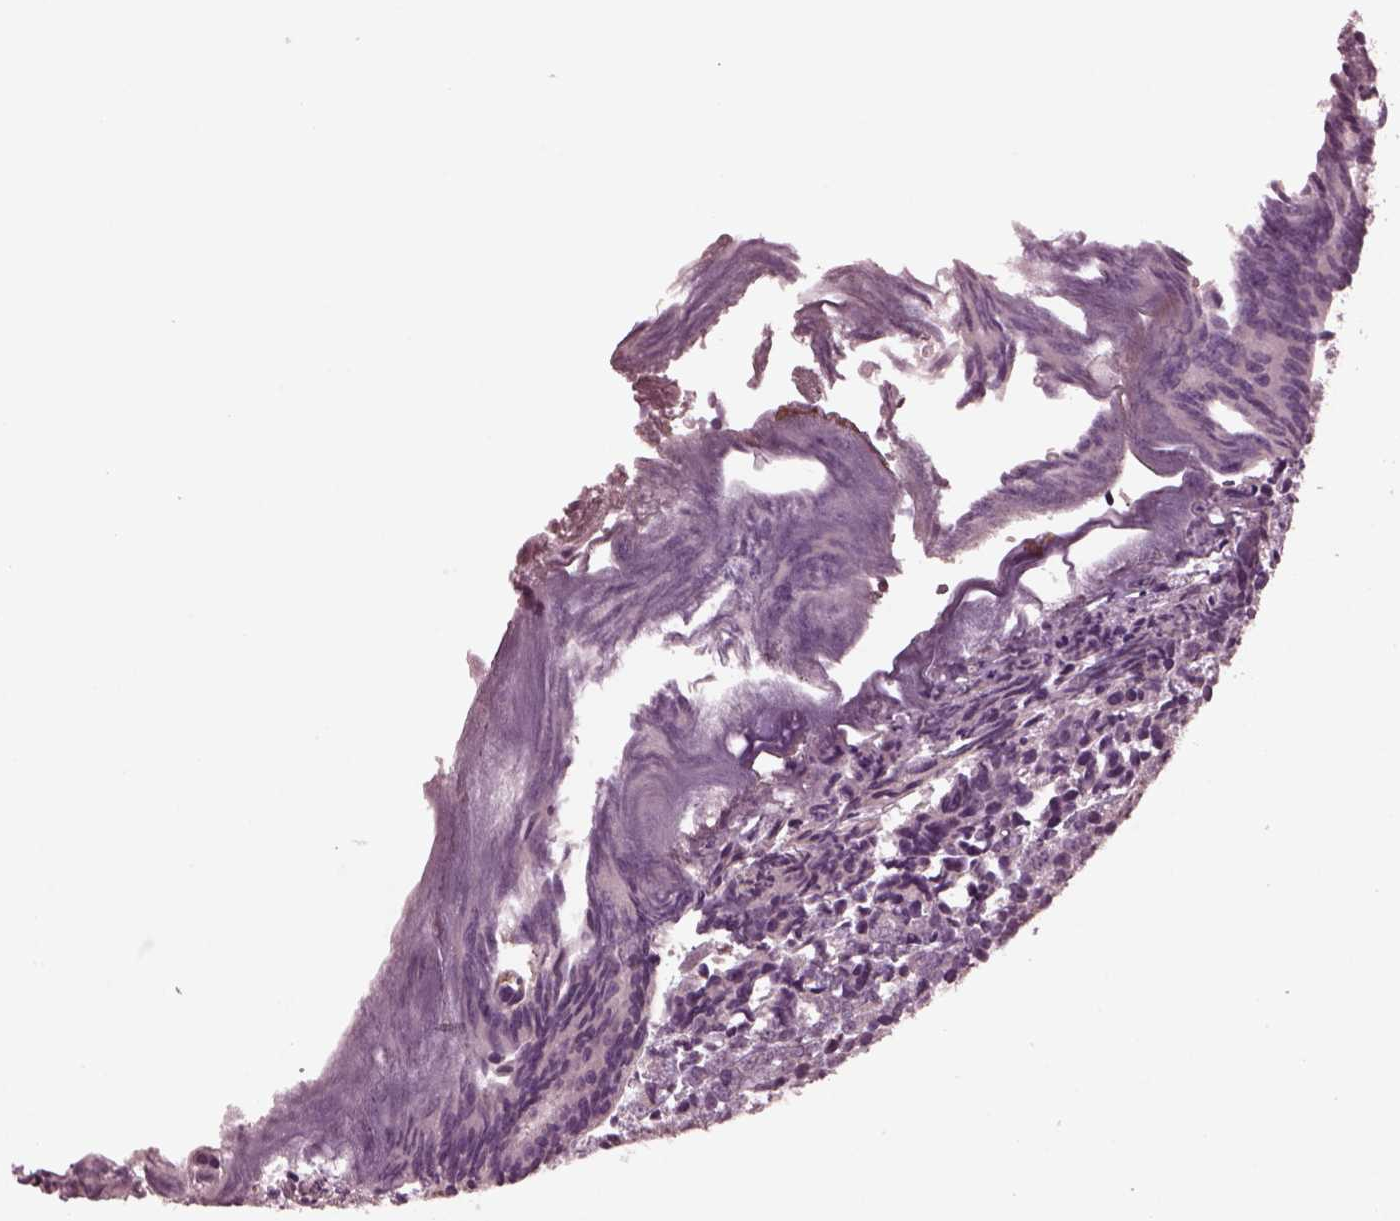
{"staining": {"intensity": "moderate", "quantity": "<25%", "location": "nuclear"}, "tissue": "prostate cancer", "cell_type": "Tumor cells", "image_type": "cancer", "snomed": [{"axis": "morphology", "description": "Adenocarcinoma, High grade"}, {"axis": "topography", "description": "Prostate"}], "caption": "Human adenocarcinoma (high-grade) (prostate) stained with a brown dye reveals moderate nuclear positive positivity in about <25% of tumor cells.", "gene": "NAP1L5", "patient": {"sex": "male", "age": 53}}